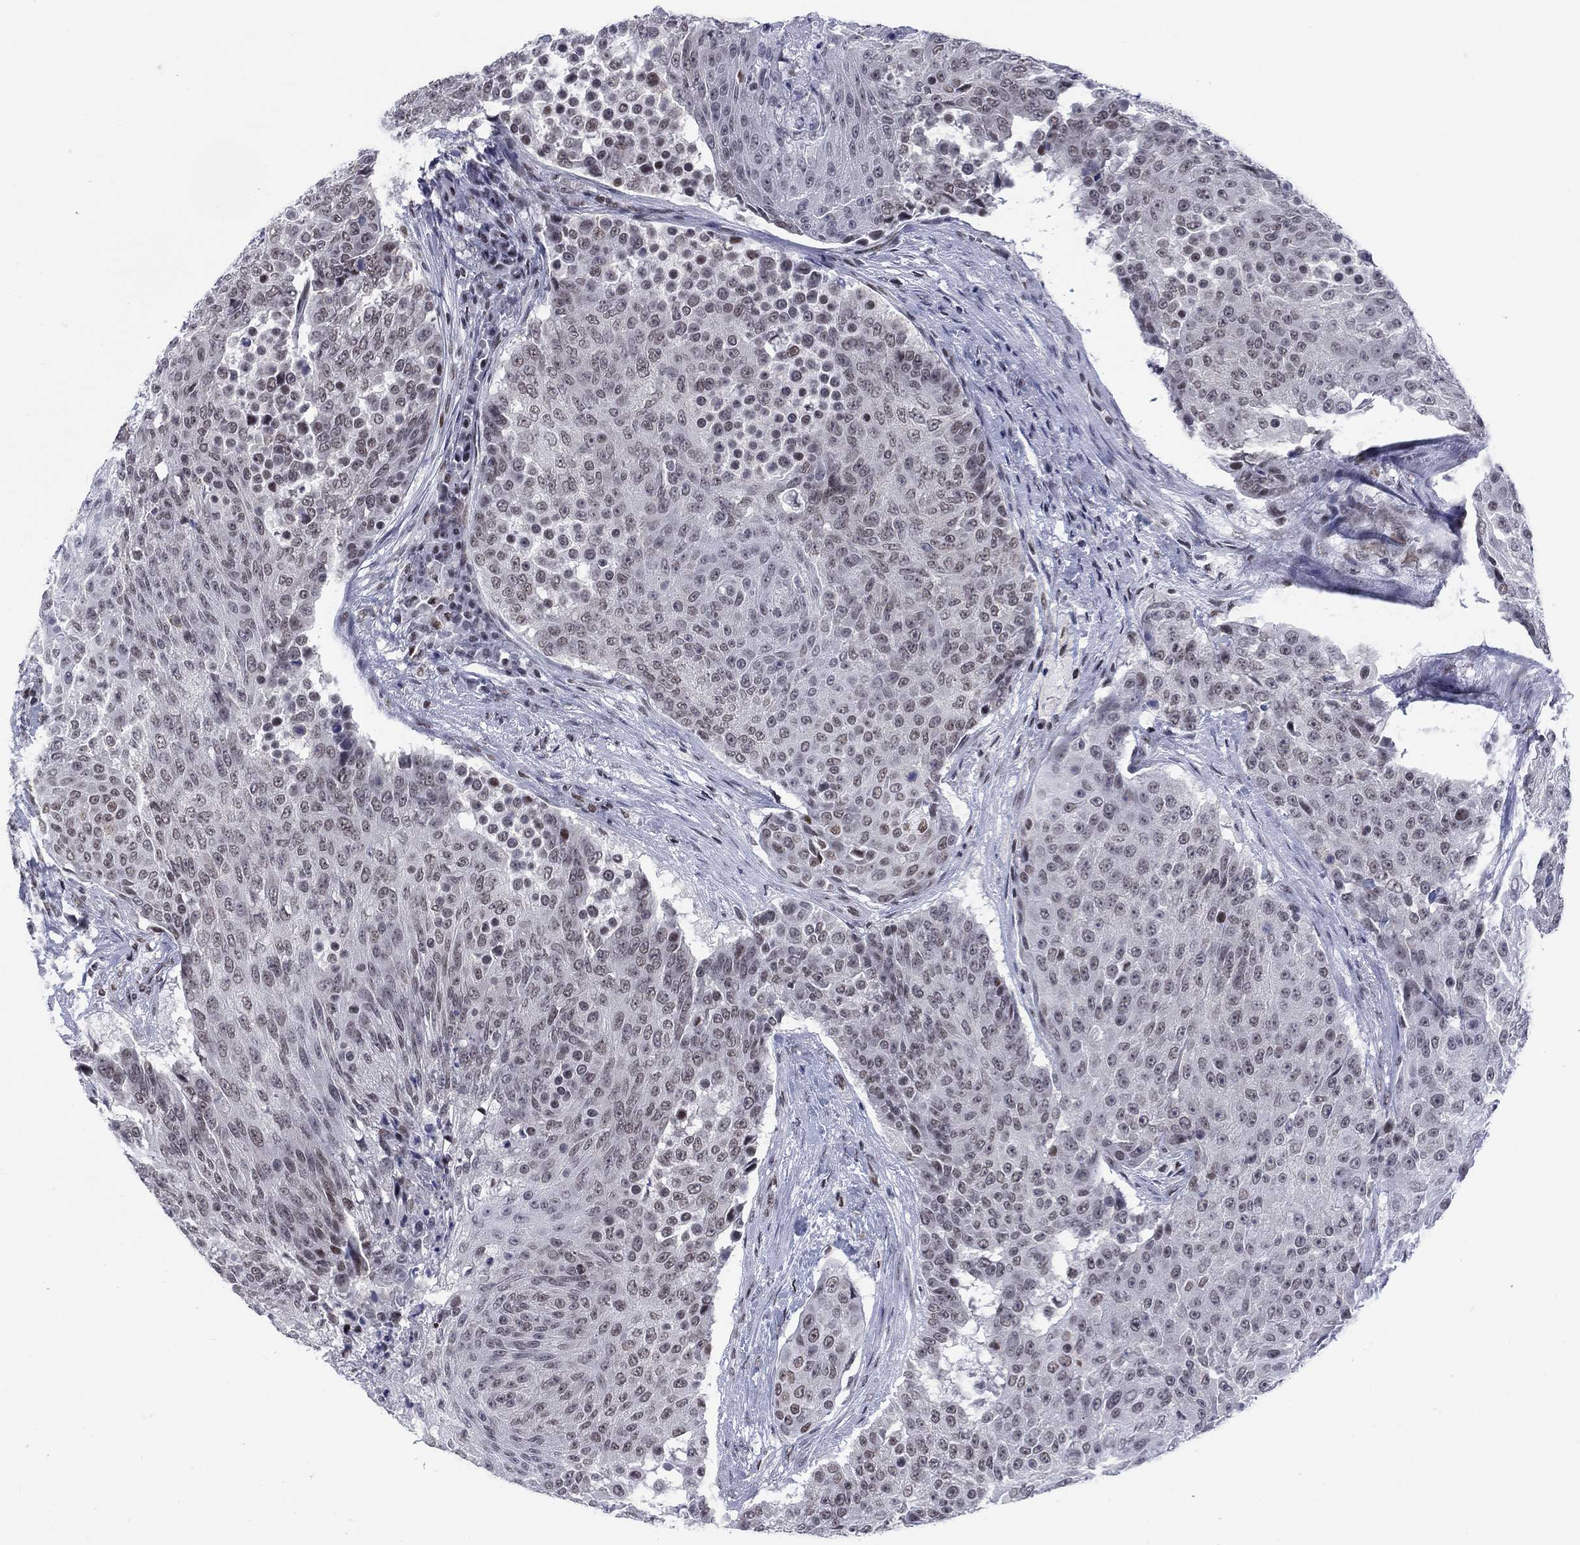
{"staining": {"intensity": "negative", "quantity": "none", "location": "none"}, "tissue": "urothelial cancer", "cell_type": "Tumor cells", "image_type": "cancer", "snomed": [{"axis": "morphology", "description": "Urothelial carcinoma, High grade"}, {"axis": "topography", "description": "Urinary bladder"}], "caption": "Tumor cells show no significant protein expression in urothelial carcinoma (high-grade). (Stains: DAB immunohistochemistry (IHC) with hematoxylin counter stain, Microscopy: brightfield microscopy at high magnification).", "gene": "NPAS3", "patient": {"sex": "female", "age": 63}}